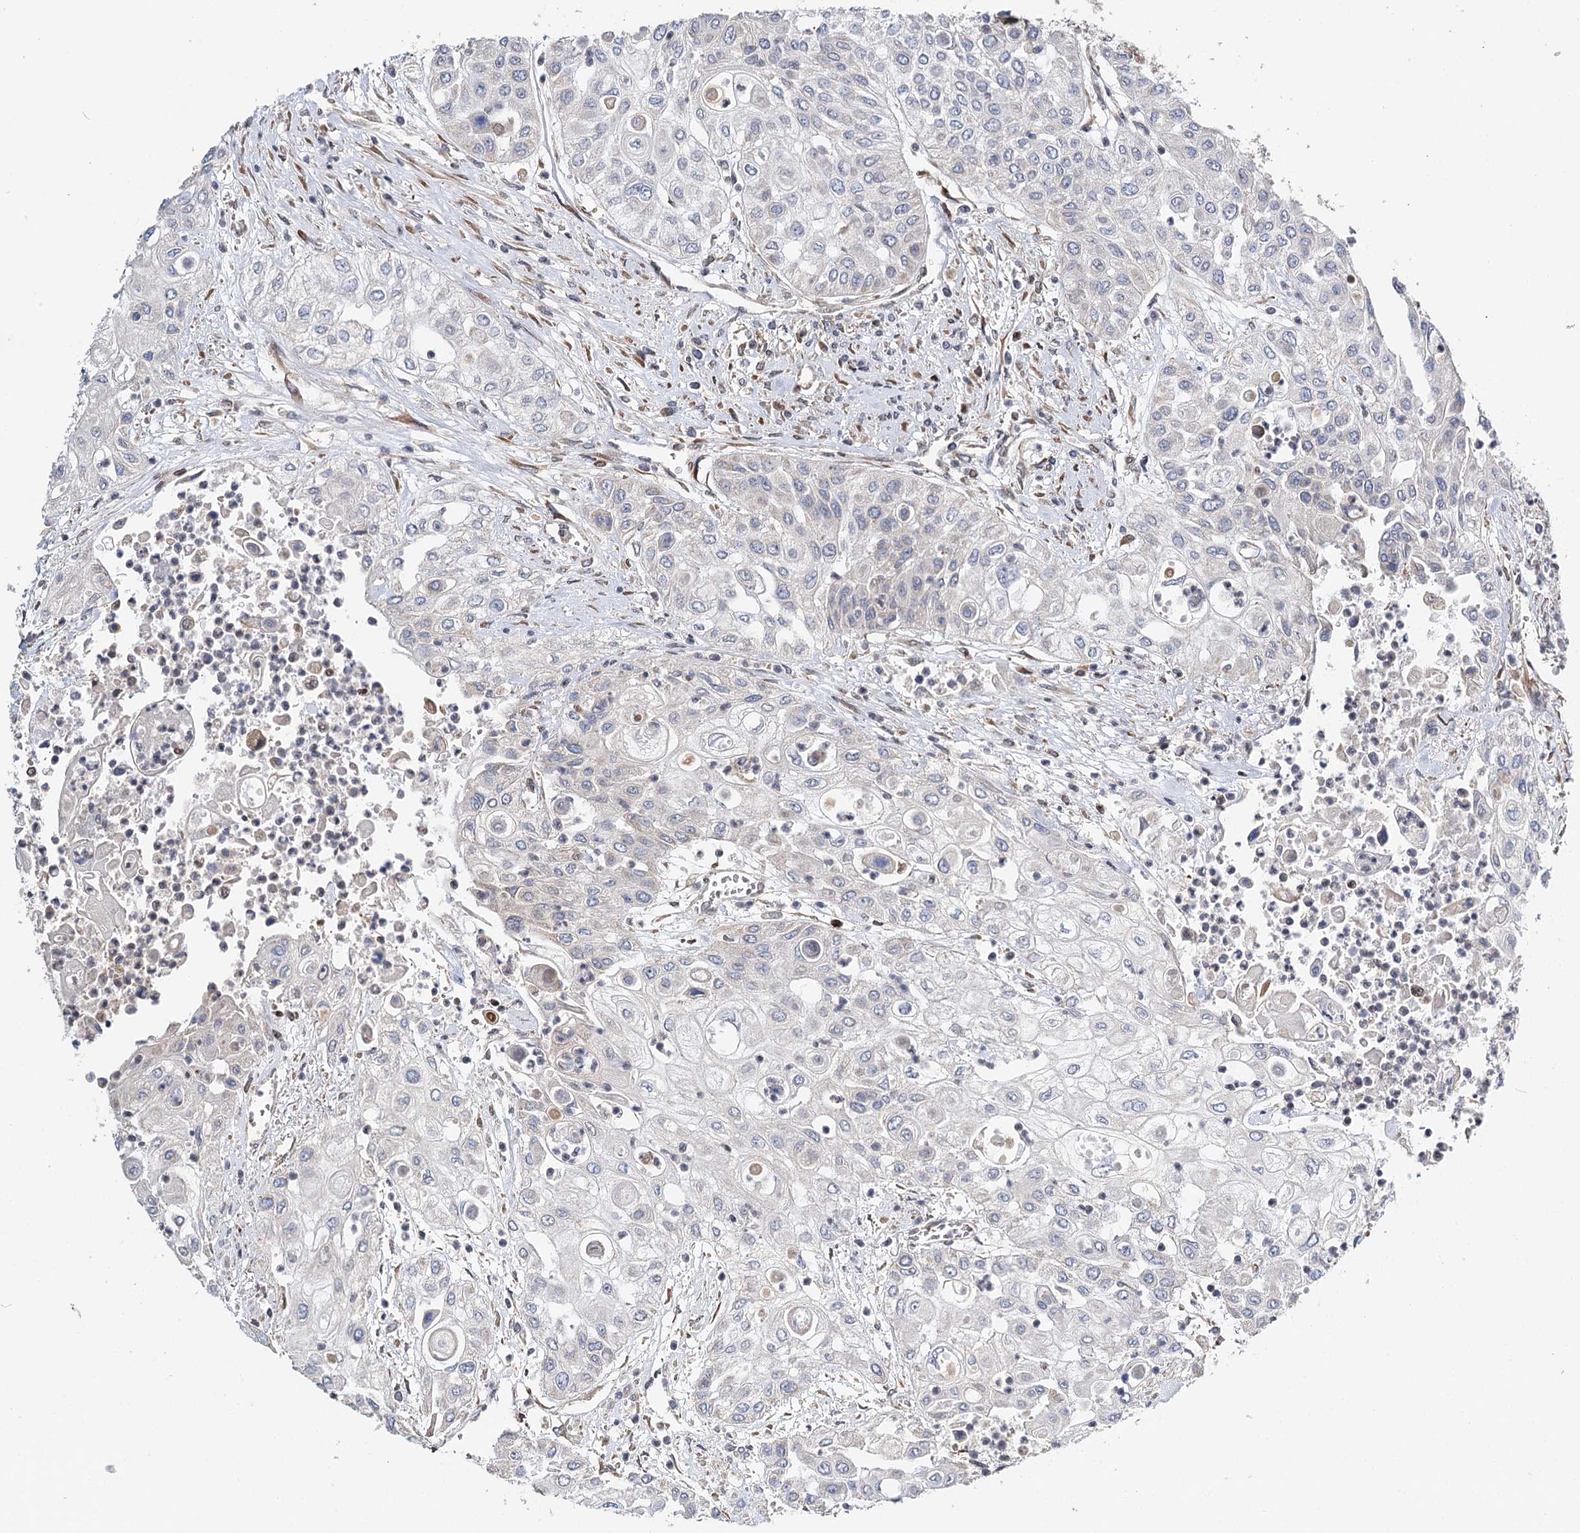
{"staining": {"intensity": "negative", "quantity": "none", "location": "none"}, "tissue": "urothelial cancer", "cell_type": "Tumor cells", "image_type": "cancer", "snomed": [{"axis": "morphology", "description": "Urothelial carcinoma, High grade"}, {"axis": "topography", "description": "Urinary bladder"}], "caption": "A photomicrograph of urothelial cancer stained for a protein reveals no brown staining in tumor cells.", "gene": "CFAP46", "patient": {"sex": "female", "age": 79}}